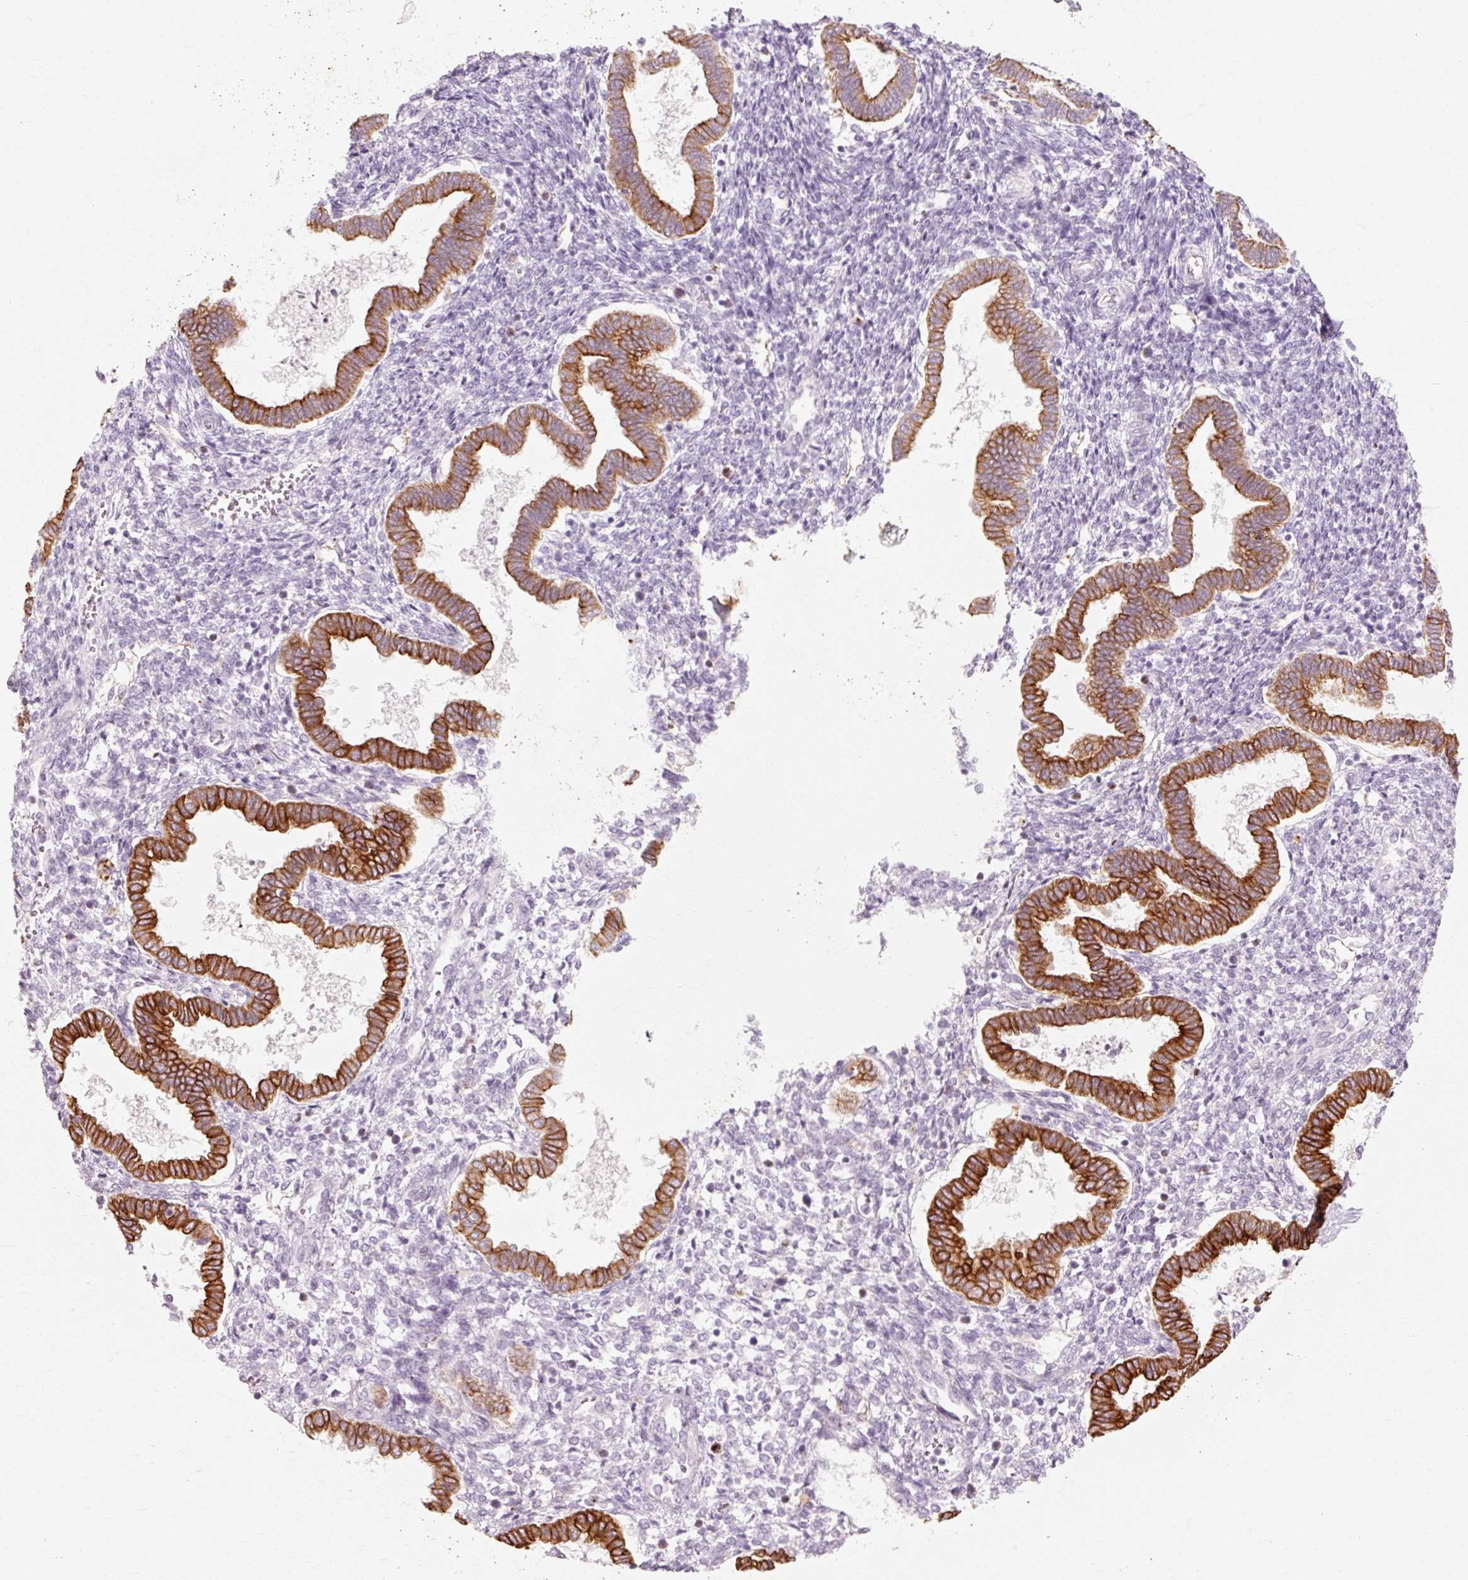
{"staining": {"intensity": "negative", "quantity": "none", "location": "none"}, "tissue": "endometrium", "cell_type": "Cells in endometrial stroma", "image_type": "normal", "snomed": [{"axis": "morphology", "description": "Normal tissue, NOS"}, {"axis": "topography", "description": "Endometrium"}], "caption": "Histopathology image shows no significant protein positivity in cells in endometrial stroma of benign endometrium.", "gene": "TRIM73", "patient": {"sex": "female", "age": 24}}